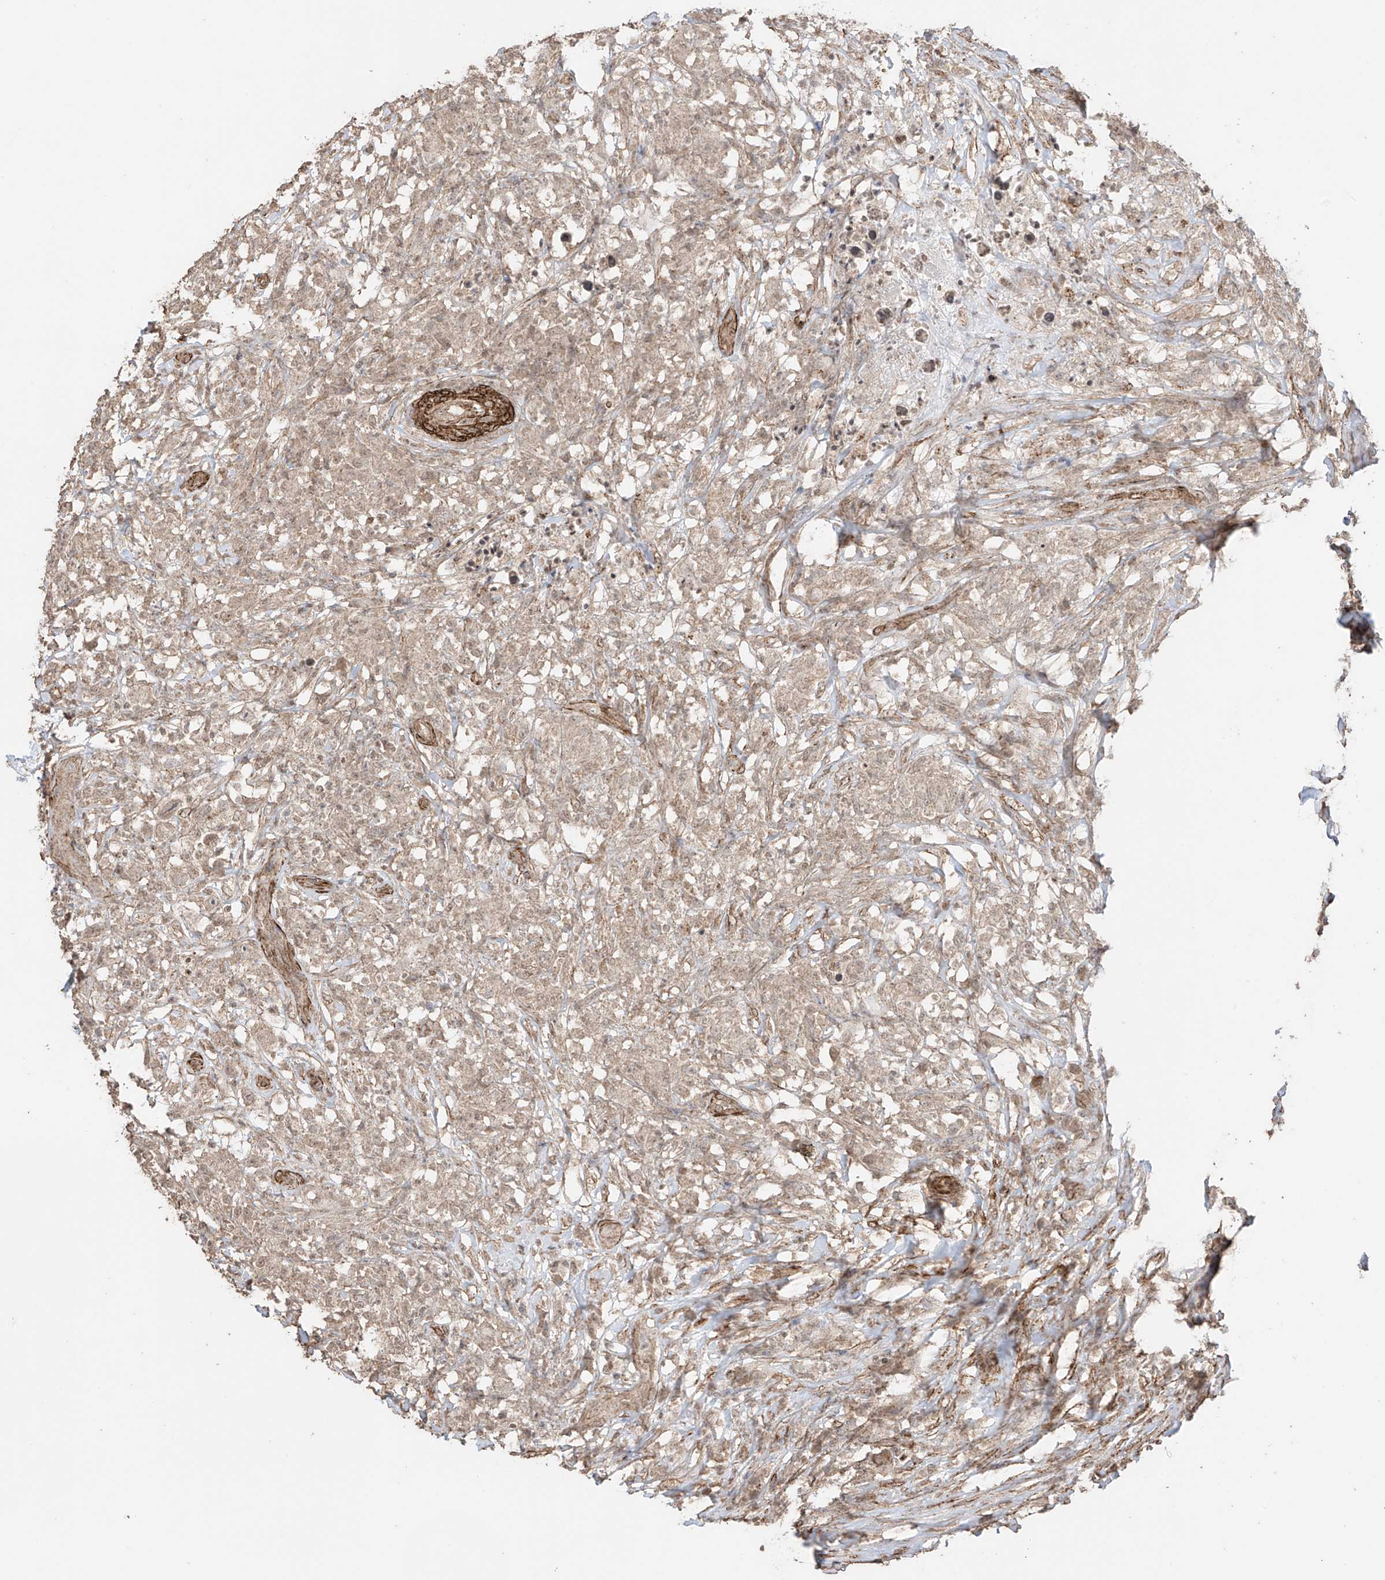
{"staining": {"intensity": "weak", "quantity": ">75%", "location": "cytoplasmic/membranous"}, "tissue": "testis cancer", "cell_type": "Tumor cells", "image_type": "cancer", "snomed": [{"axis": "morphology", "description": "Seminoma, NOS"}, {"axis": "topography", "description": "Testis"}], "caption": "Immunohistochemical staining of testis seminoma reveals weak cytoplasmic/membranous protein staining in approximately >75% of tumor cells.", "gene": "TTLL5", "patient": {"sex": "male", "age": 49}}